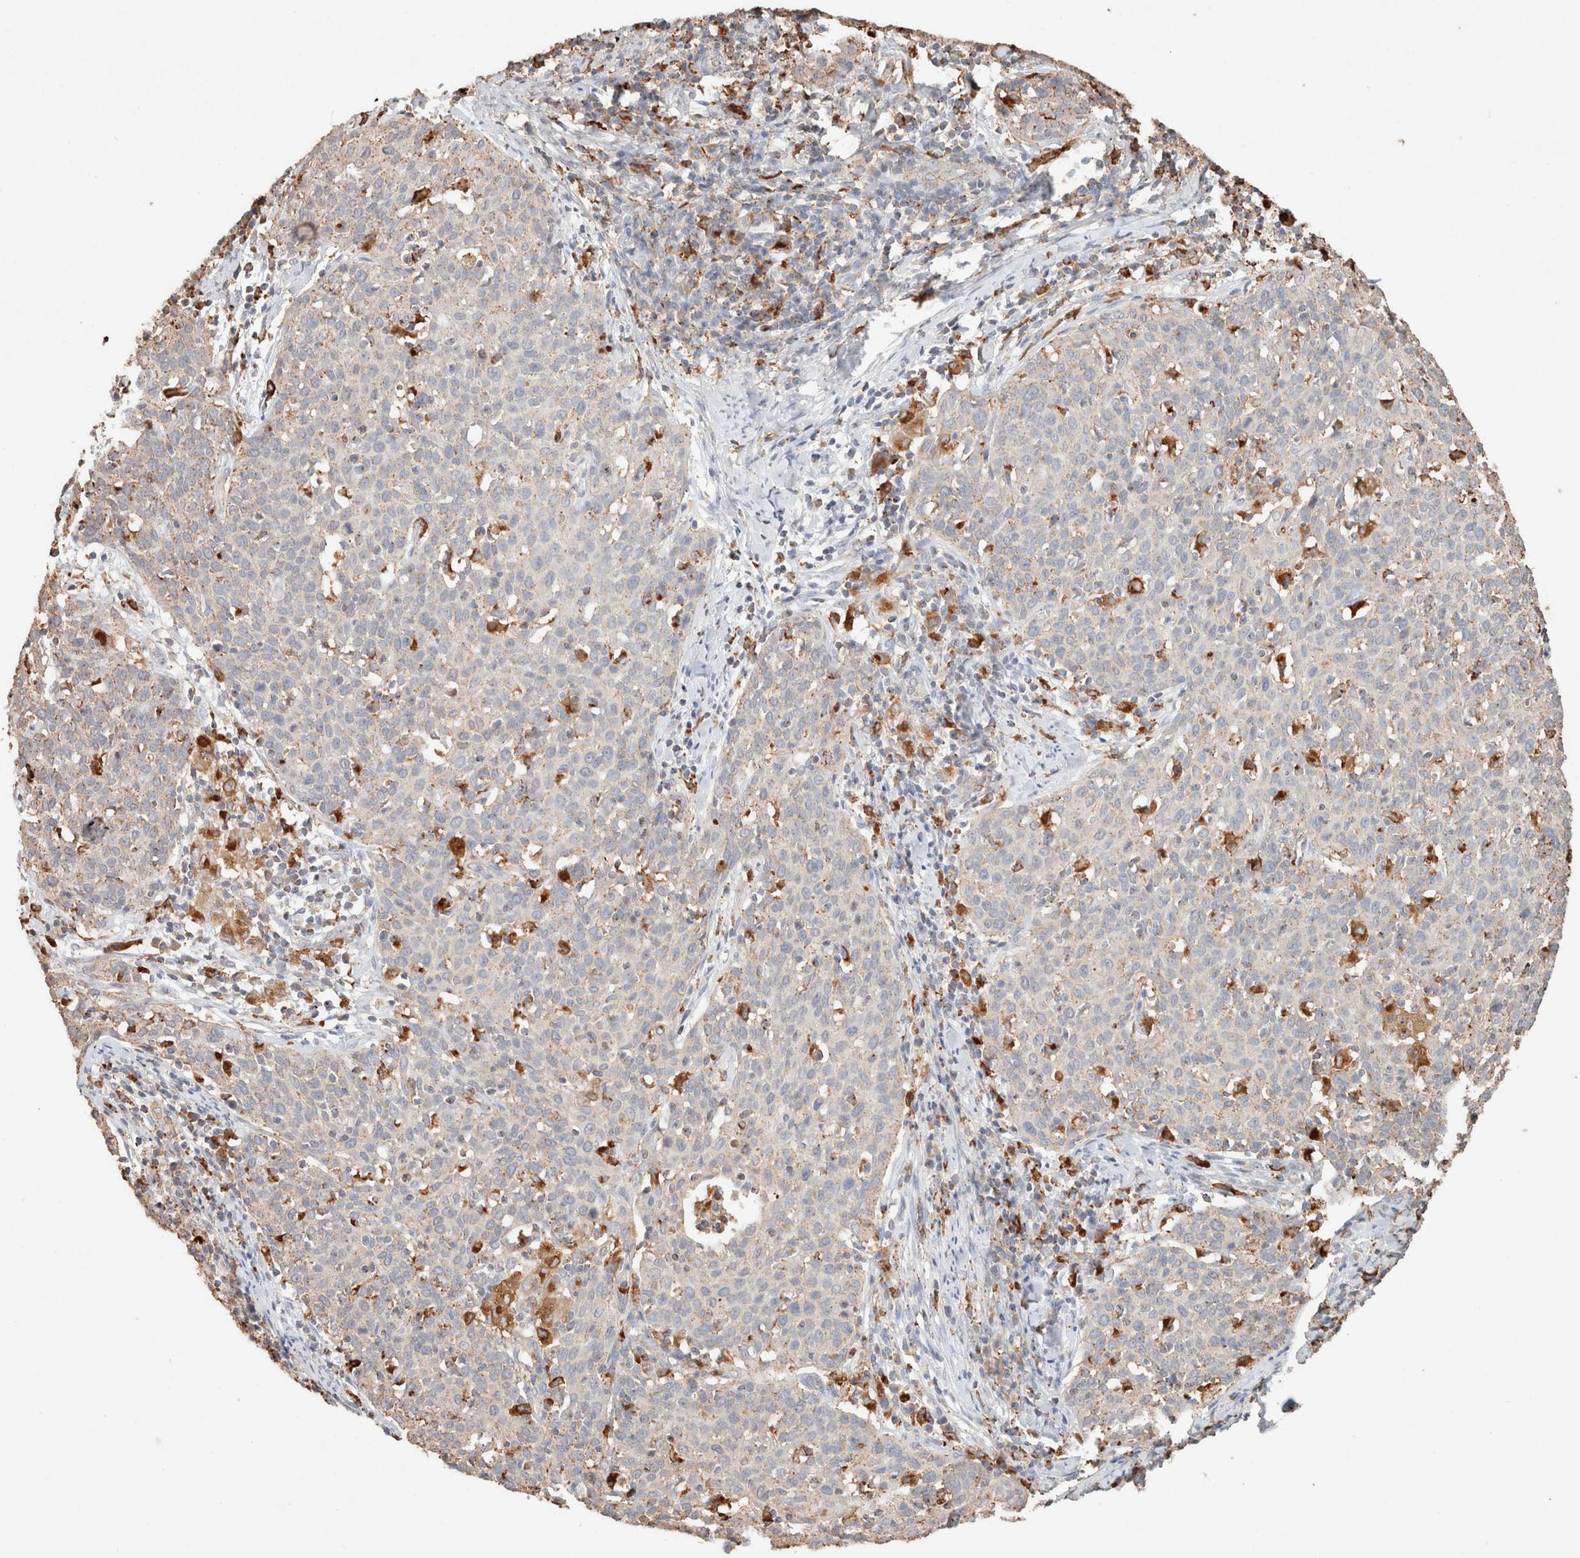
{"staining": {"intensity": "weak", "quantity": "<25%", "location": "cytoplasmic/membranous"}, "tissue": "cervical cancer", "cell_type": "Tumor cells", "image_type": "cancer", "snomed": [{"axis": "morphology", "description": "Squamous cell carcinoma, NOS"}, {"axis": "topography", "description": "Cervix"}], "caption": "Micrograph shows no significant protein positivity in tumor cells of cervical squamous cell carcinoma.", "gene": "CTSC", "patient": {"sex": "female", "age": 38}}